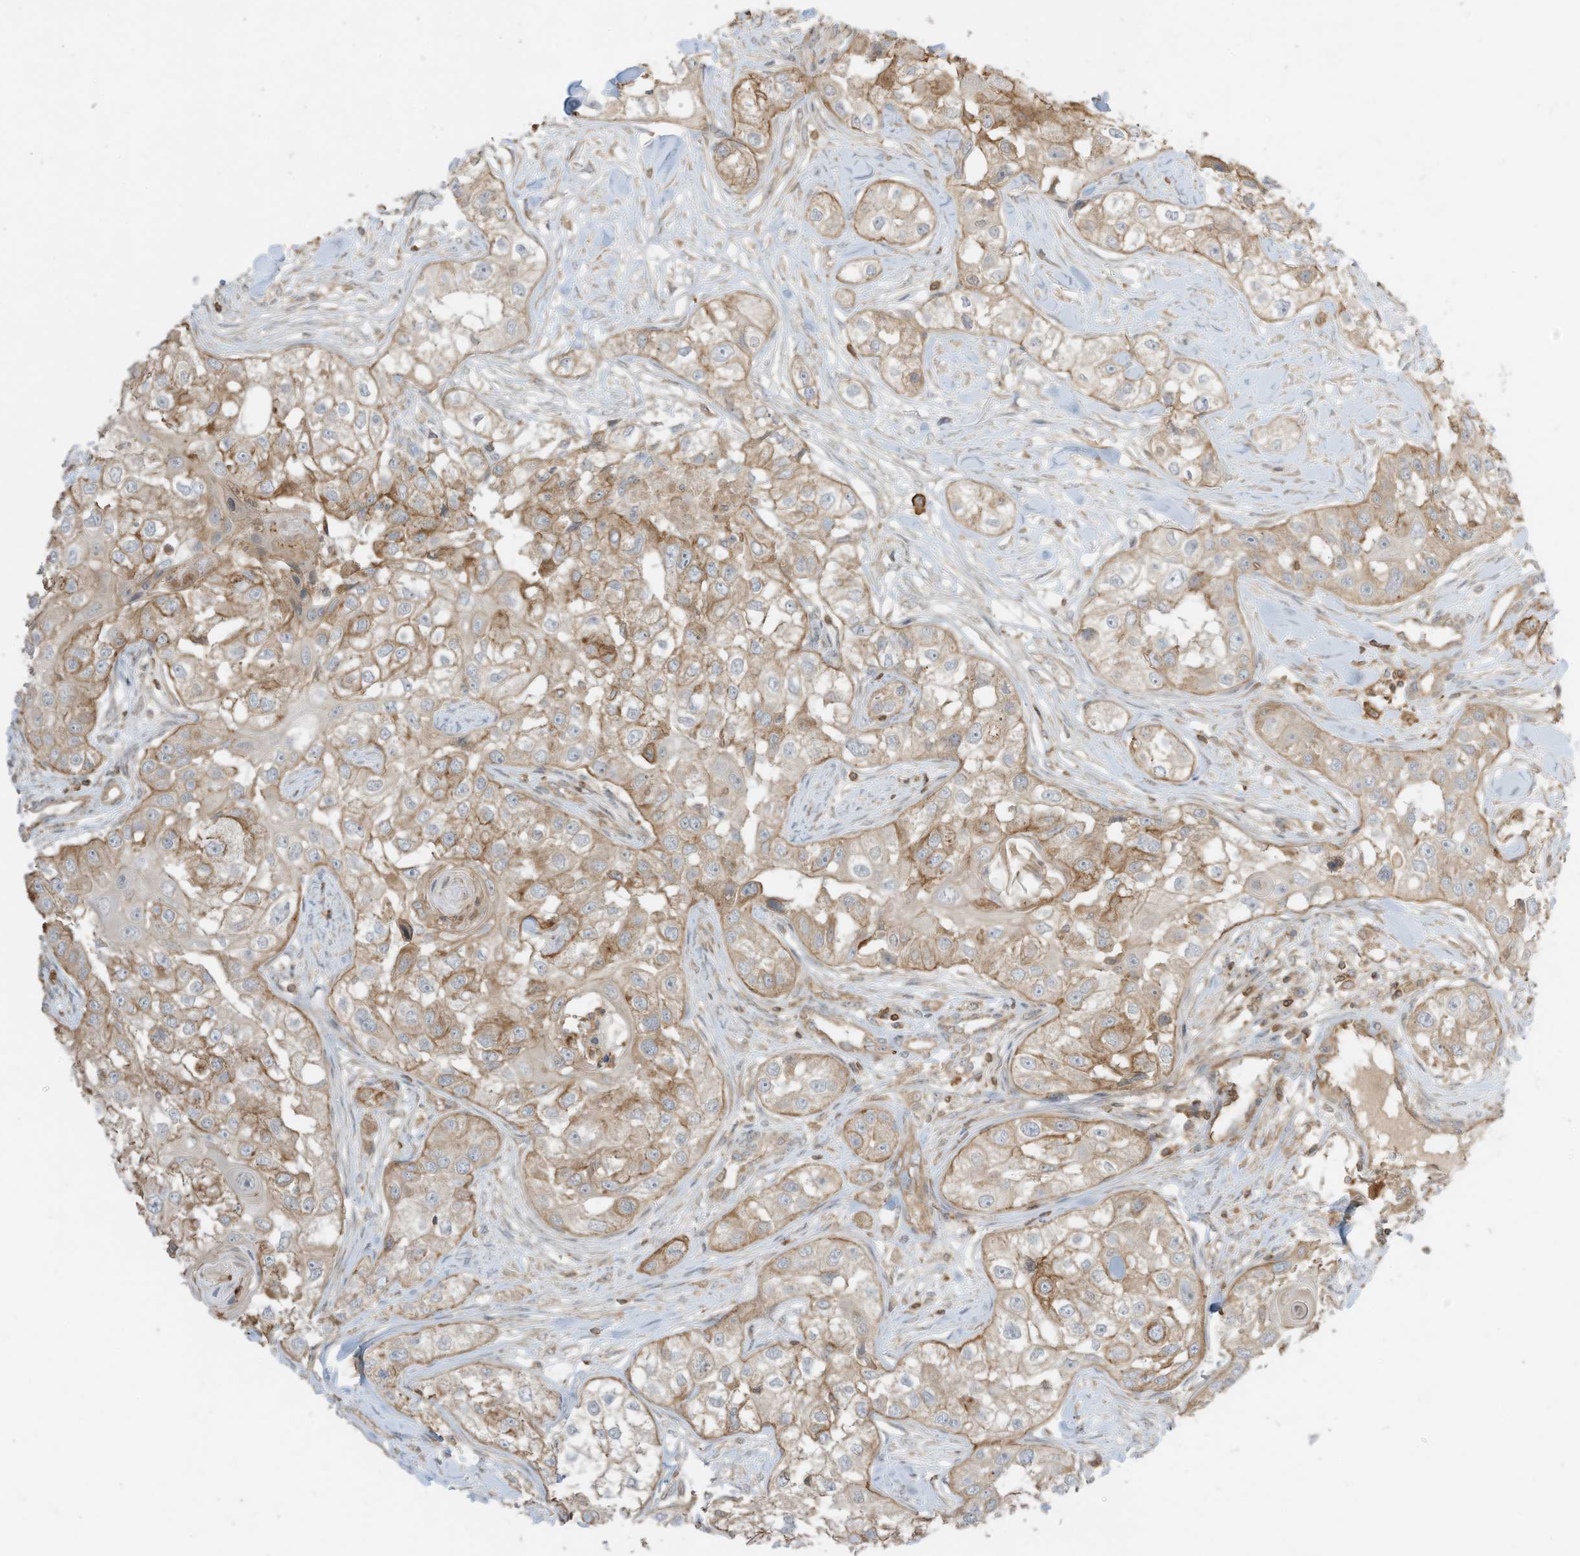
{"staining": {"intensity": "moderate", "quantity": "25%-75%", "location": "cytoplasmic/membranous"}, "tissue": "head and neck cancer", "cell_type": "Tumor cells", "image_type": "cancer", "snomed": [{"axis": "morphology", "description": "Normal tissue, NOS"}, {"axis": "morphology", "description": "Squamous cell carcinoma, NOS"}, {"axis": "topography", "description": "Skeletal muscle"}, {"axis": "topography", "description": "Head-Neck"}], "caption": "Squamous cell carcinoma (head and neck) stained with a protein marker exhibits moderate staining in tumor cells.", "gene": "SLC25A12", "patient": {"sex": "male", "age": 51}}